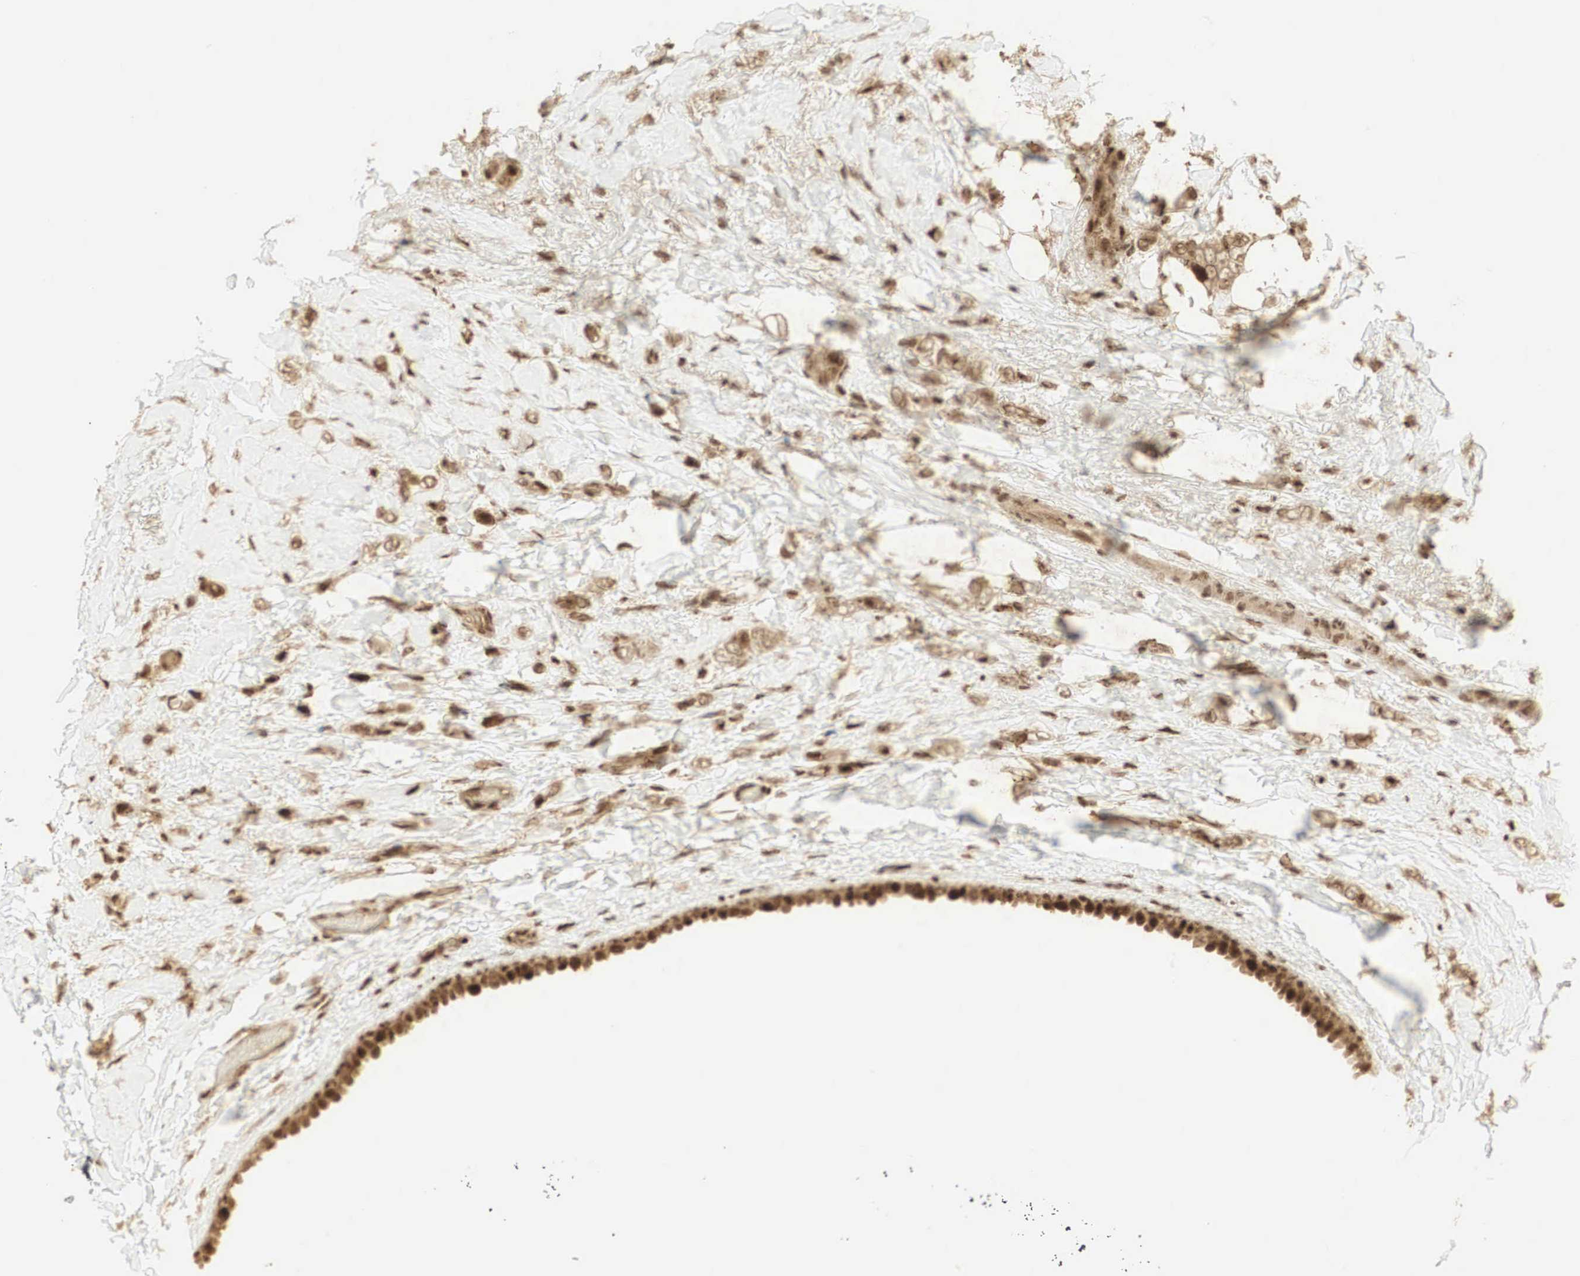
{"staining": {"intensity": "moderate", "quantity": ">75%", "location": "cytoplasmic/membranous,nuclear"}, "tissue": "breast cancer", "cell_type": "Tumor cells", "image_type": "cancer", "snomed": [{"axis": "morphology", "description": "Duct carcinoma"}, {"axis": "topography", "description": "Breast"}], "caption": "Moderate cytoplasmic/membranous and nuclear positivity is present in approximately >75% of tumor cells in breast cancer (invasive ductal carcinoma).", "gene": "RNF113A", "patient": {"sex": "female", "age": 72}}